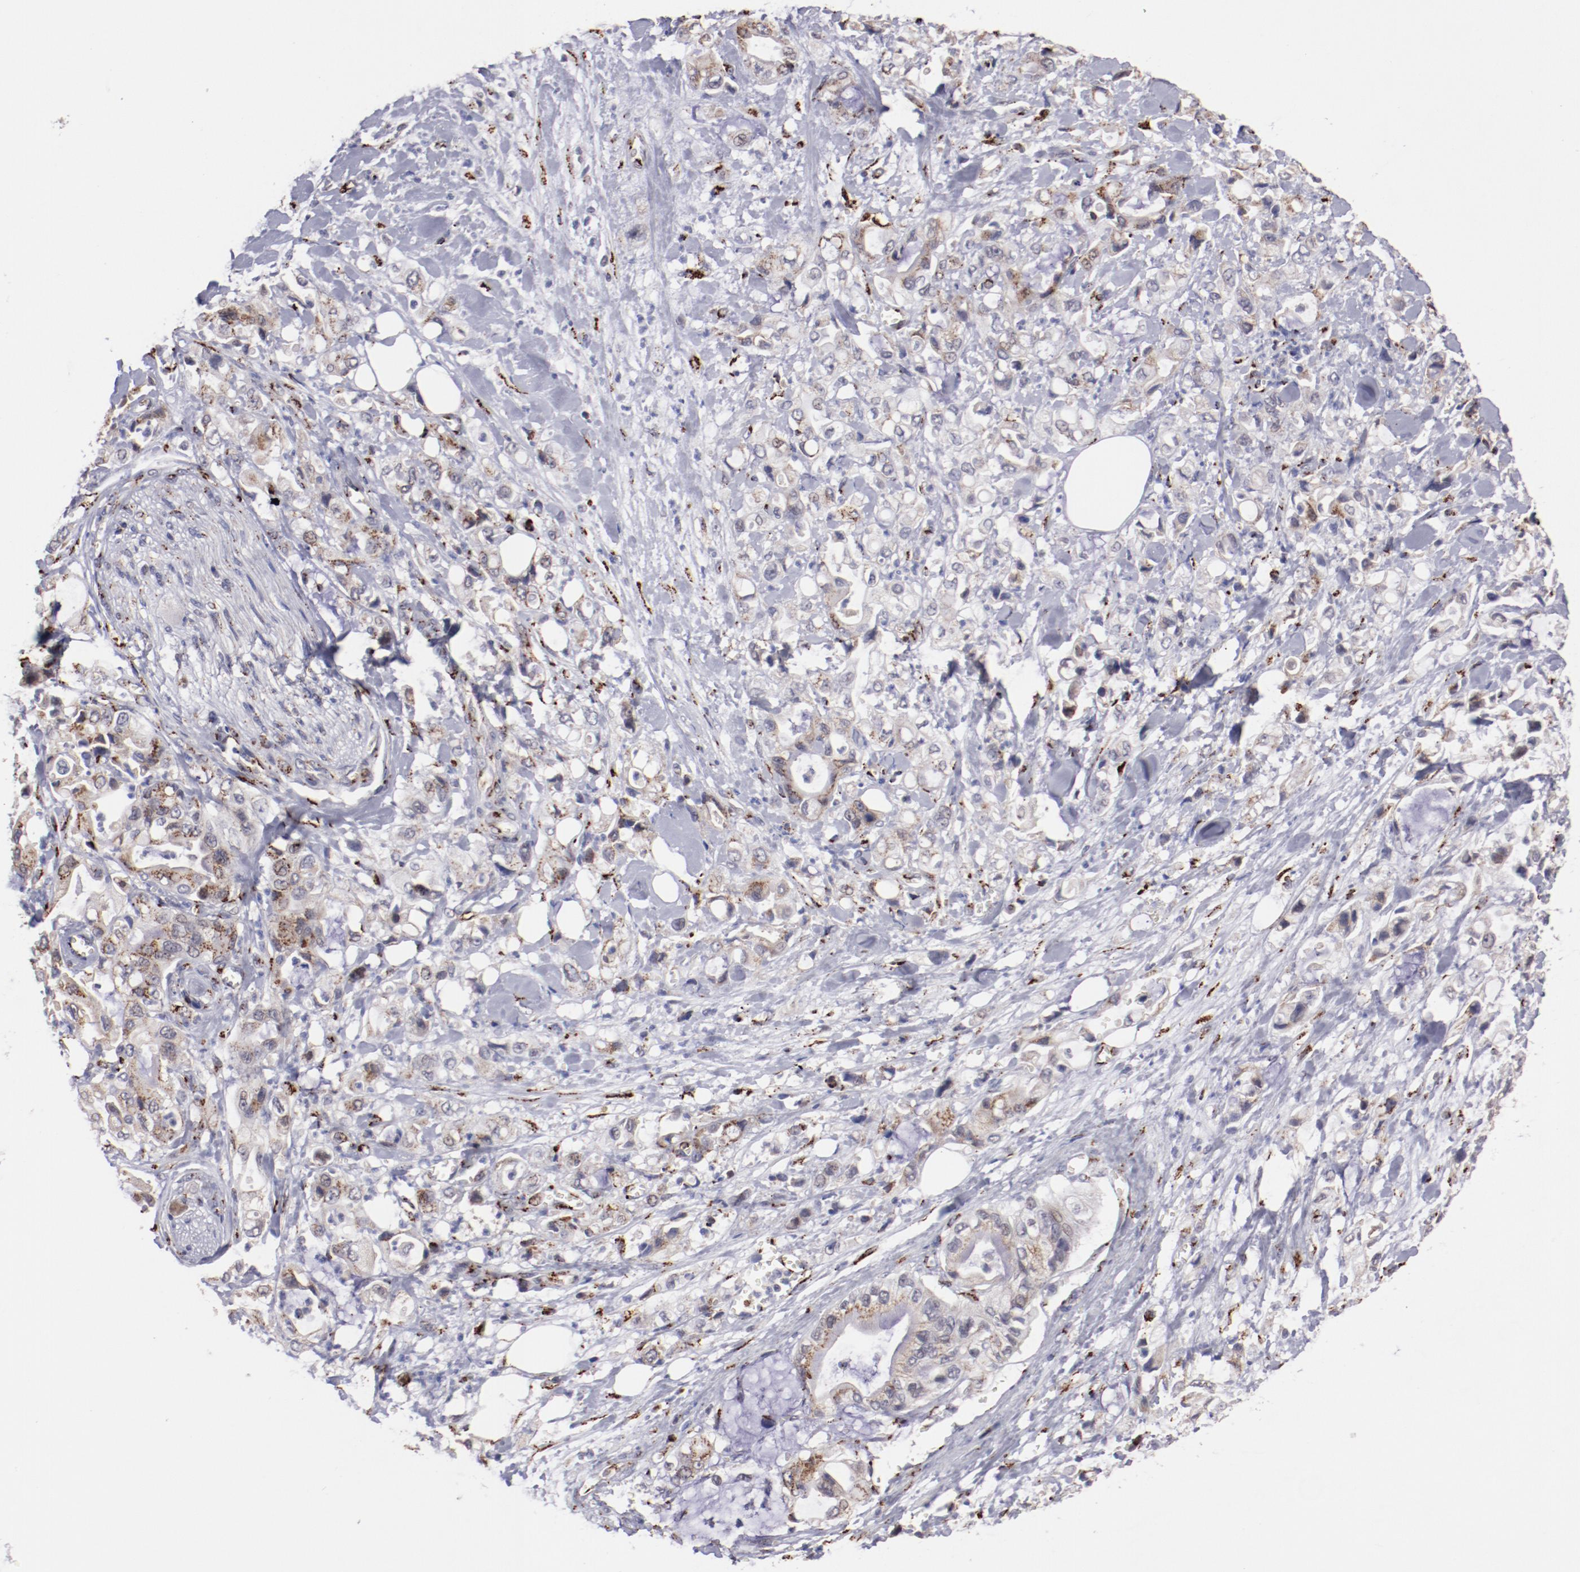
{"staining": {"intensity": "strong", "quantity": ">75%", "location": "cytoplasmic/membranous"}, "tissue": "pancreatic cancer", "cell_type": "Tumor cells", "image_type": "cancer", "snomed": [{"axis": "morphology", "description": "Adenocarcinoma, NOS"}, {"axis": "topography", "description": "Pancreas"}], "caption": "Immunohistochemistry (DAB (3,3'-diaminobenzidine)) staining of adenocarcinoma (pancreatic) displays strong cytoplasmic/membranous protein staining in approximately >75% of tumor cells.", "gene": "GOLIM4", "patient": {"sex": "male", "age": 70}}